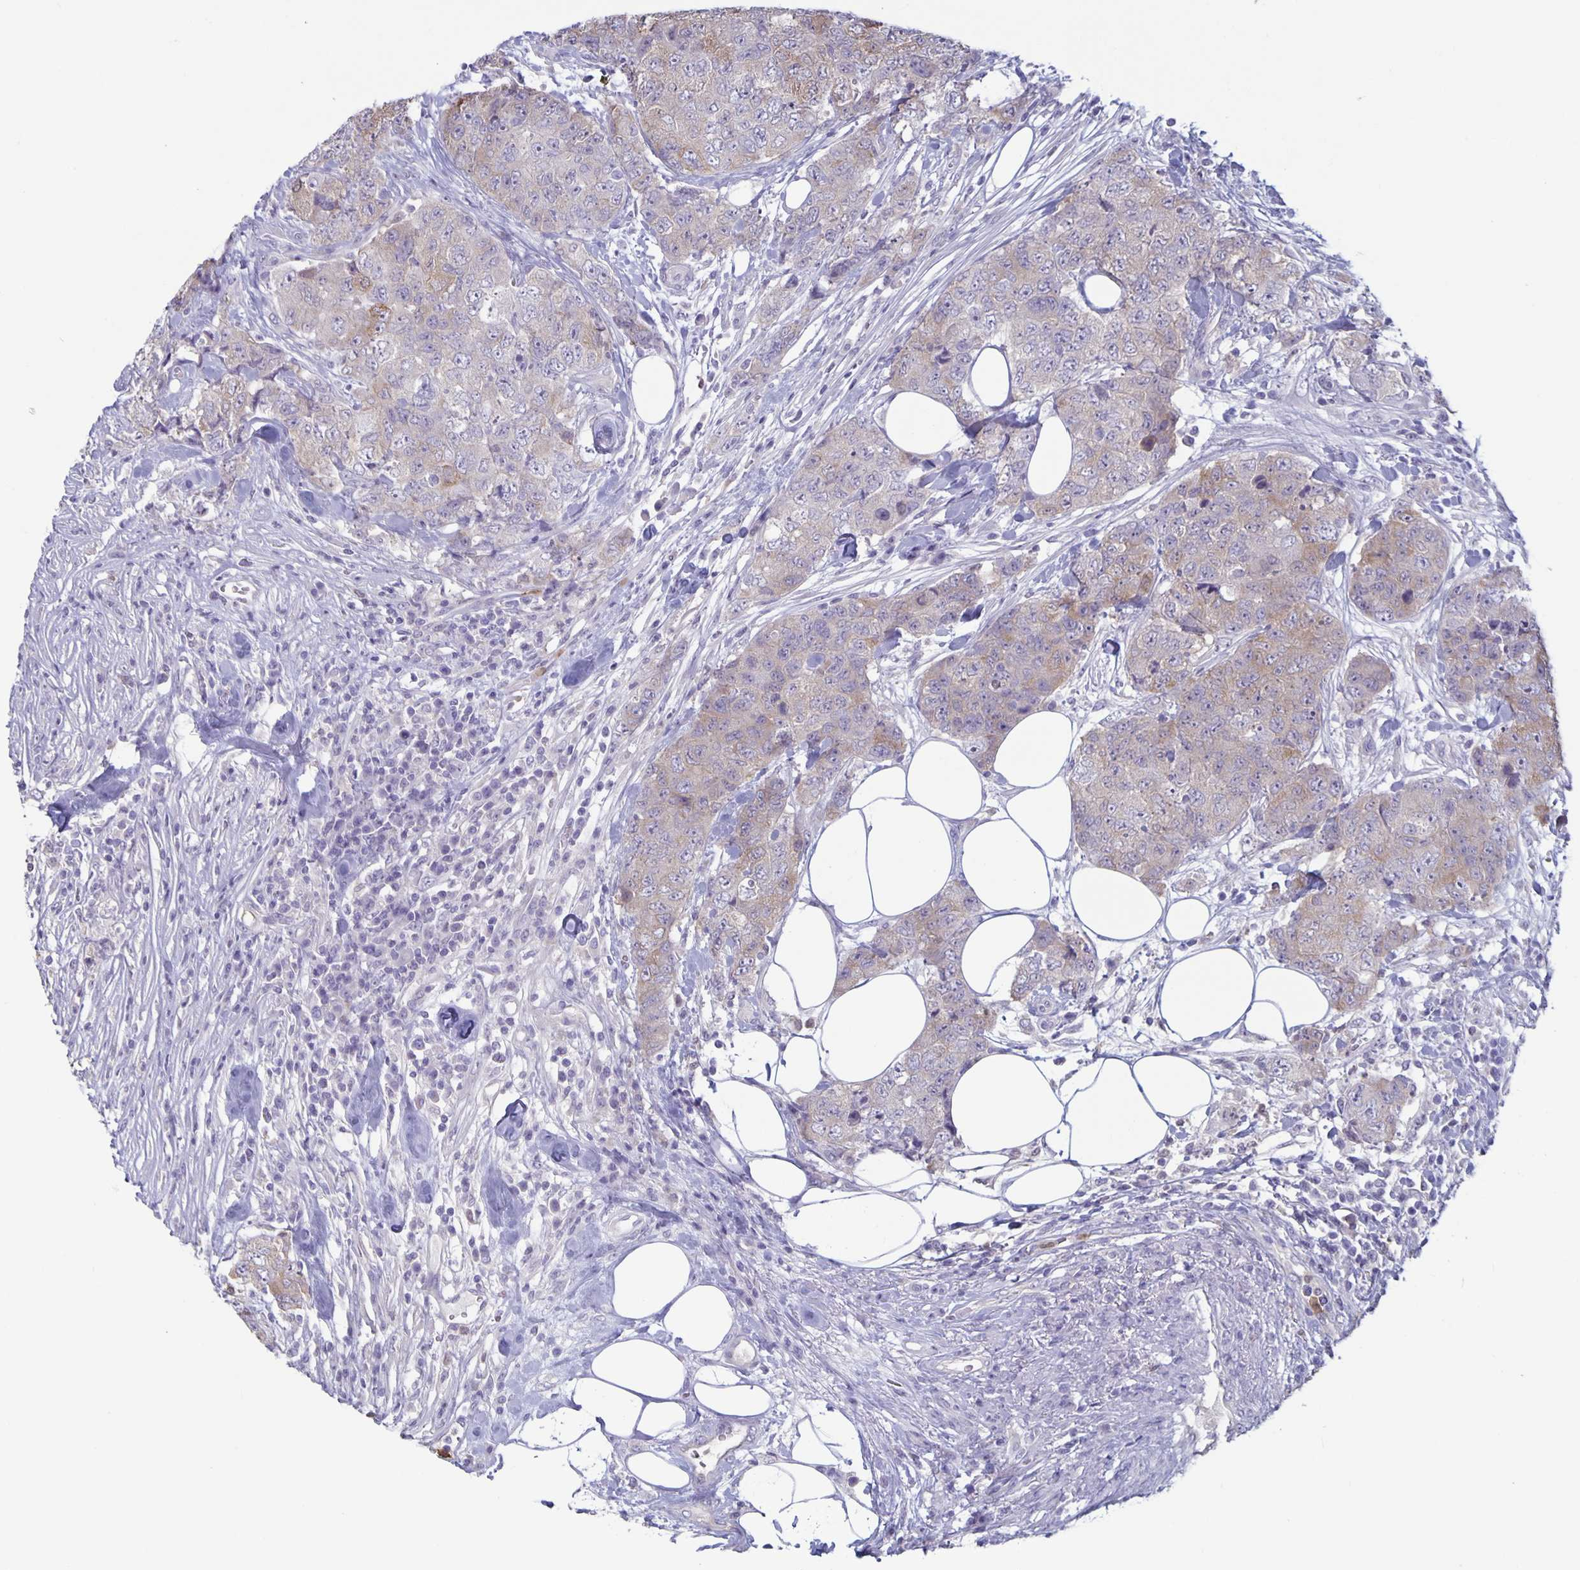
{"staining": {"intensity": "weak", "quantity": "25%-75%", "location": "cytoplasmic/membranous"}, "tissue": "urothelial cancer", "cell_type": "Tumor cells", "image_type": "cancer", "snomed": [{"axis": "morphology", "description": "Urothelial carcinoma, High grade"}, {"axis": "topography", "description": "Urinary bladder"}], "caption": "Immunohistochemical staining of urothelial cancer reveals low levels of weak cytoplasmic/membranous expression in approximately 25%-75% of tumor cells.", "gene": "PLCB3", "patient": {"sex": "female", "age": 78}}